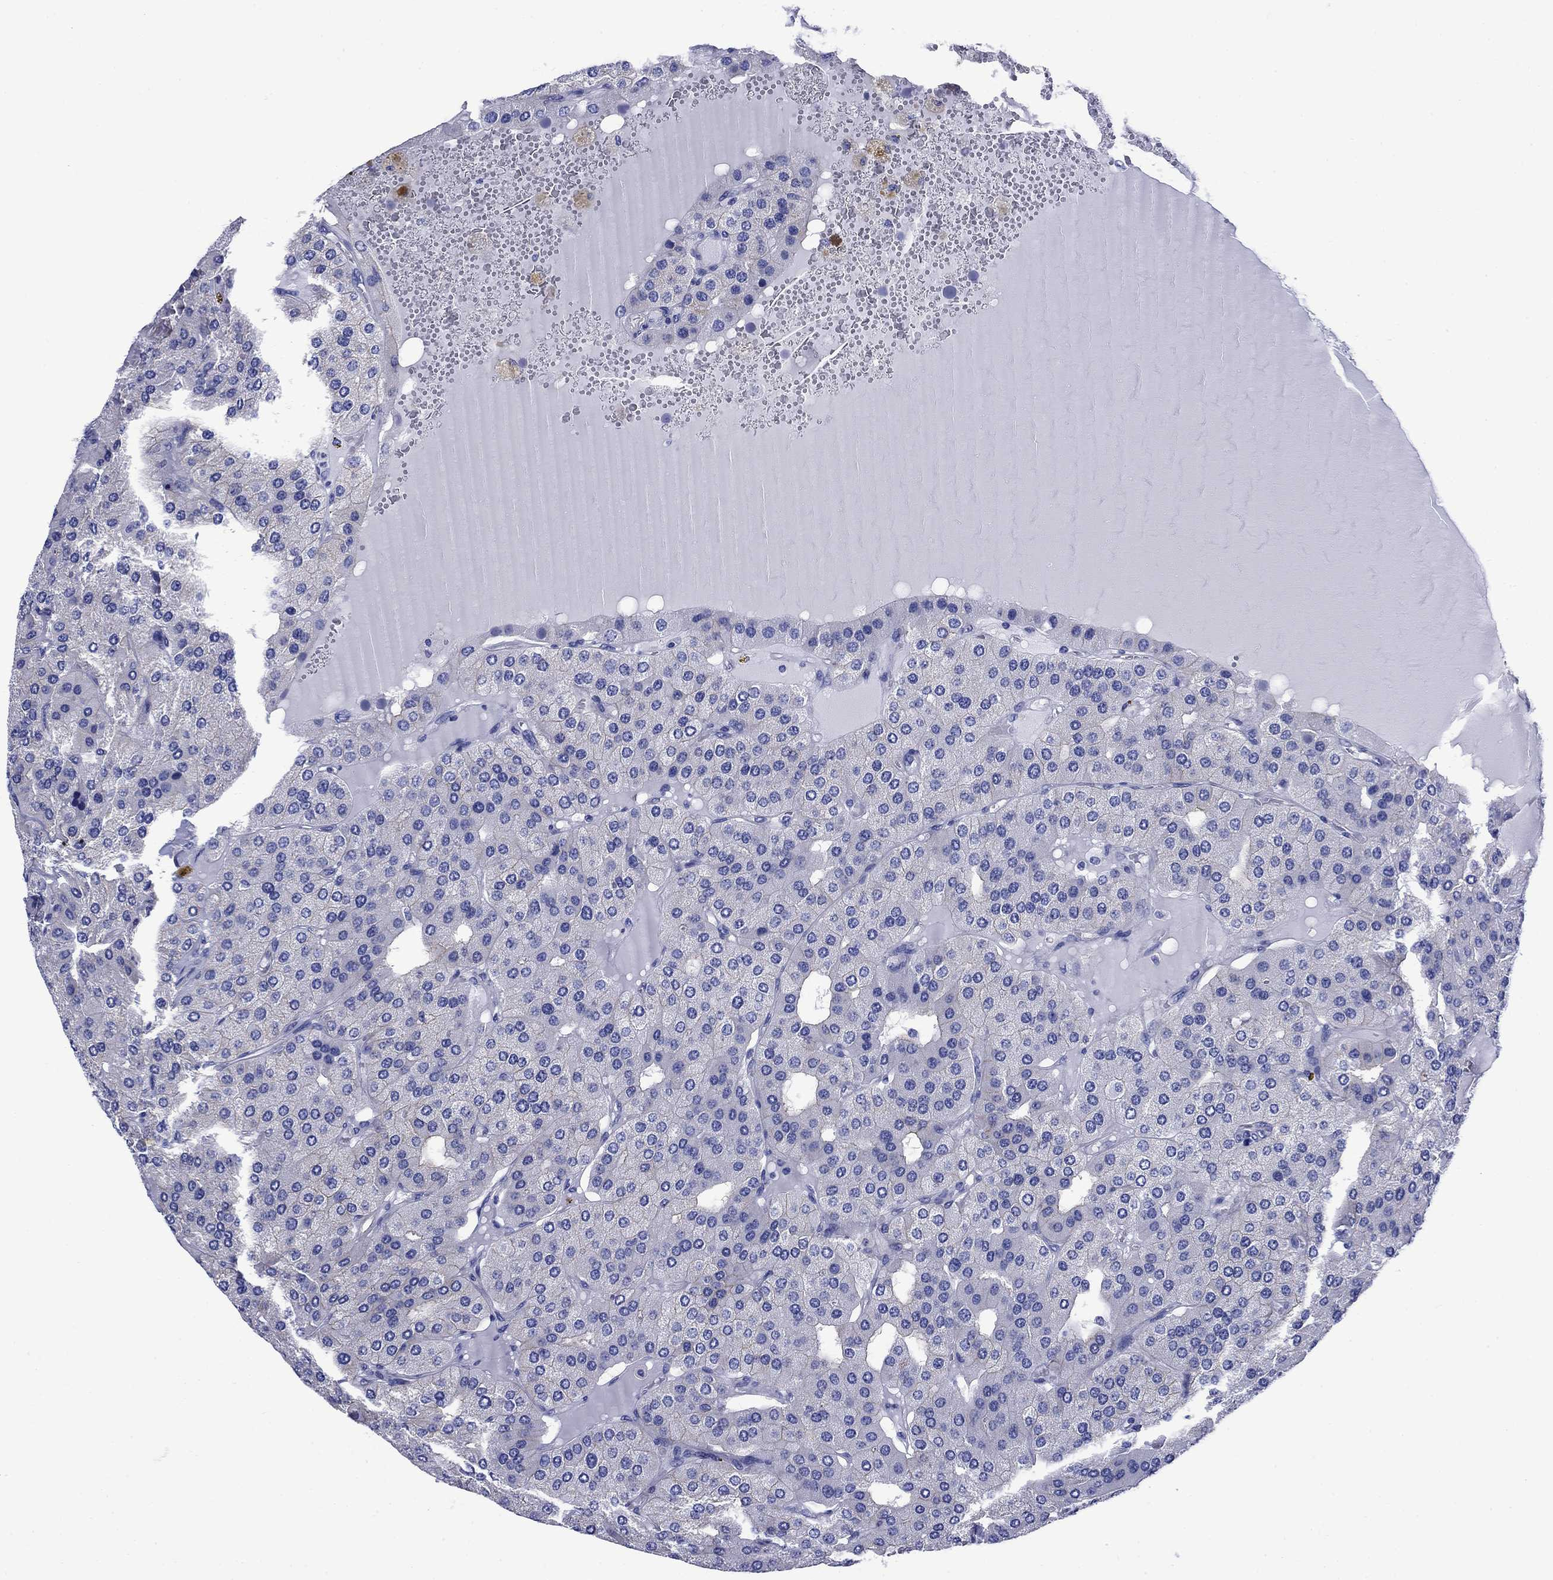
{"staining": {"intensity": "negative", "quantity": "none", "location": "none"}, "tissue": "parathyroid gland", "cell_type": "Glandular cells", "image_type": "normal", "snomed": [{"axis": "morphology", "description": "Normal tissue, NOS"}, {"axis": "morphology", "description": "Adenoma, NOS"}, {"axis": "topography", "description": "Parathyroid gland"}], "caption": "IHC photomicrograph of normal human parathyroid gland stained for a protein (brown), which reveals no expression in glandular cells.", "gene": "SLC1A2", "patient": {"sex": "female", "age": 86}}